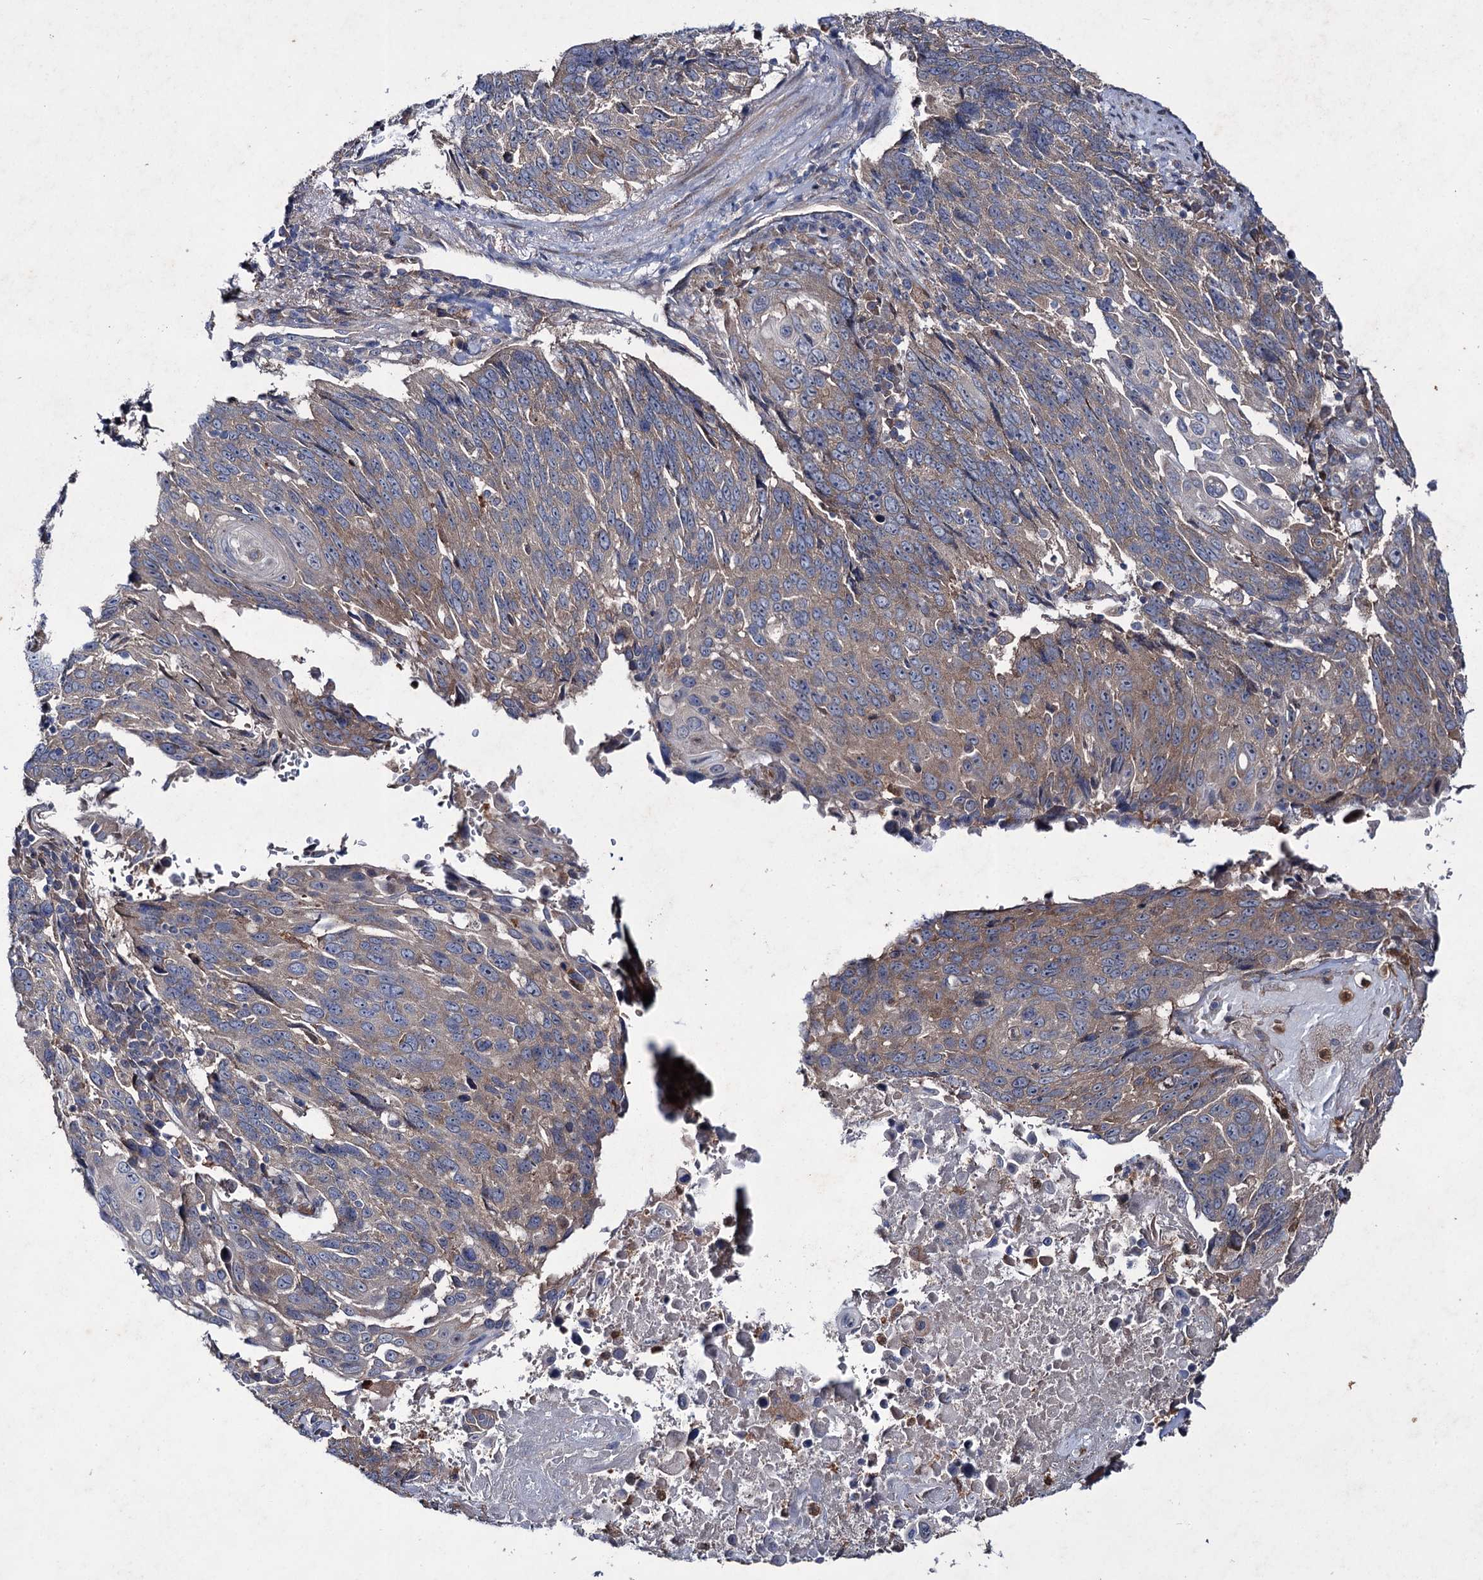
{"staining": {"intensity": "moderate", "quantity": "25%-75%", "location": "cytoplasmic/membranous"}, "tissue": "lung cancer", "cell_type": "Tumor cells", "image_type": "cancer", "snomed": [{"axis": "morphology", "description": "Squamous cell carcinoma, NOS"}, {"axis": "topography", "description": "Lung"}], "caption": "IHC micrograph of lung cancer stained for a protein (brown), which shows medium levels of moderate cytoplasmic/membranous positivity in approximately 25%-75% of tumor cells.", "gene": "PTPN3", "patient": {"sex": "male", "age": 66}}